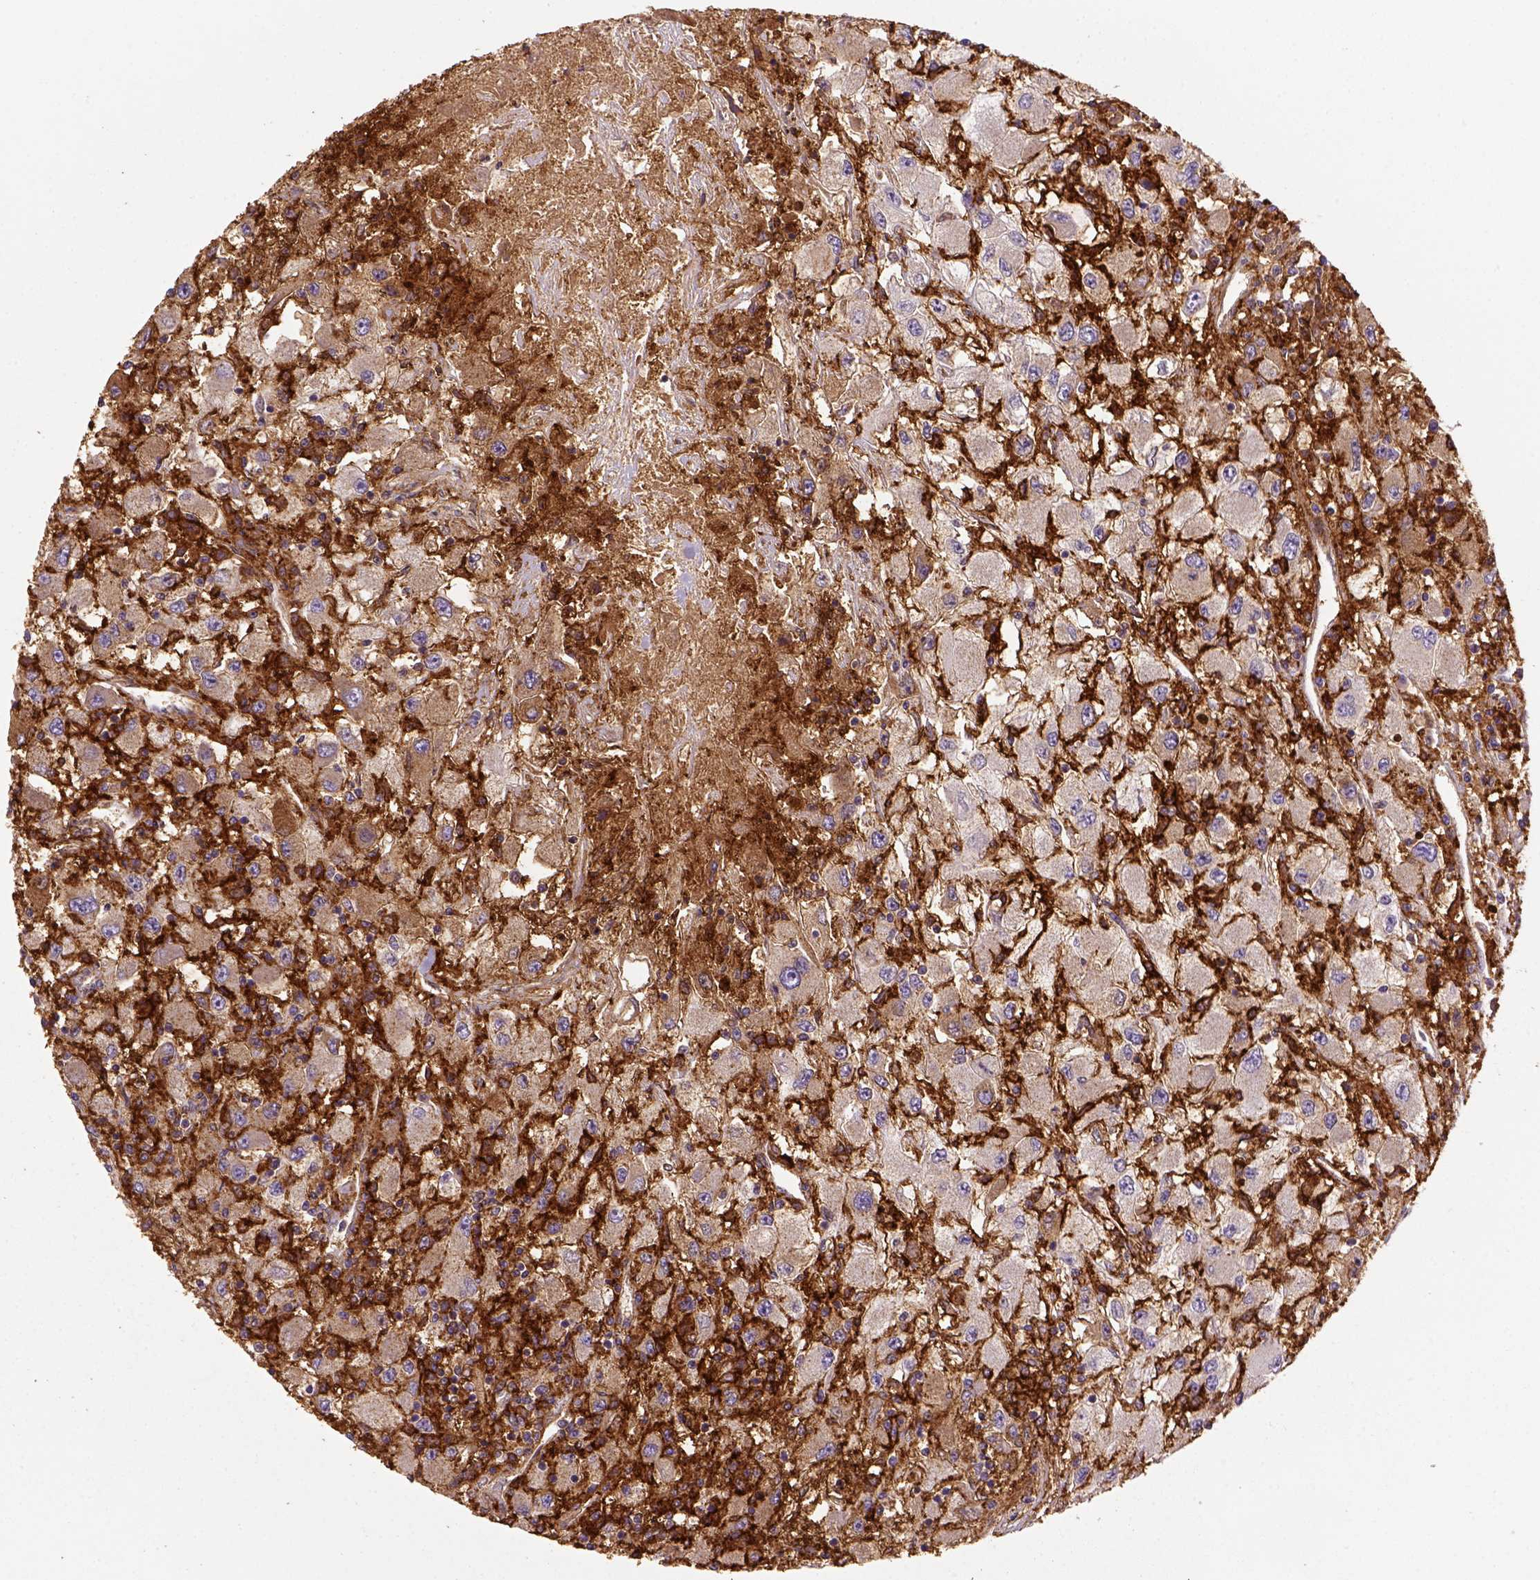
{"staining": {"intensity": "negative", "quantity": "none", "location": "none"}, "tissue": "renal cancer", "cell_type": "Tumor cells", "image_type": "cancer", "snomed": [{"axis": "morphology", "description": "Adenocarcinoma, NOS"}, {"axis": "topography", "description": "Kidney"}], "caption": "Immunohistochemical staining of human adenocarcinoma (renal) displays no significant staining in tumor cells.", "gene": "CD14", "patient": {"sex": "female", "age": 67}}